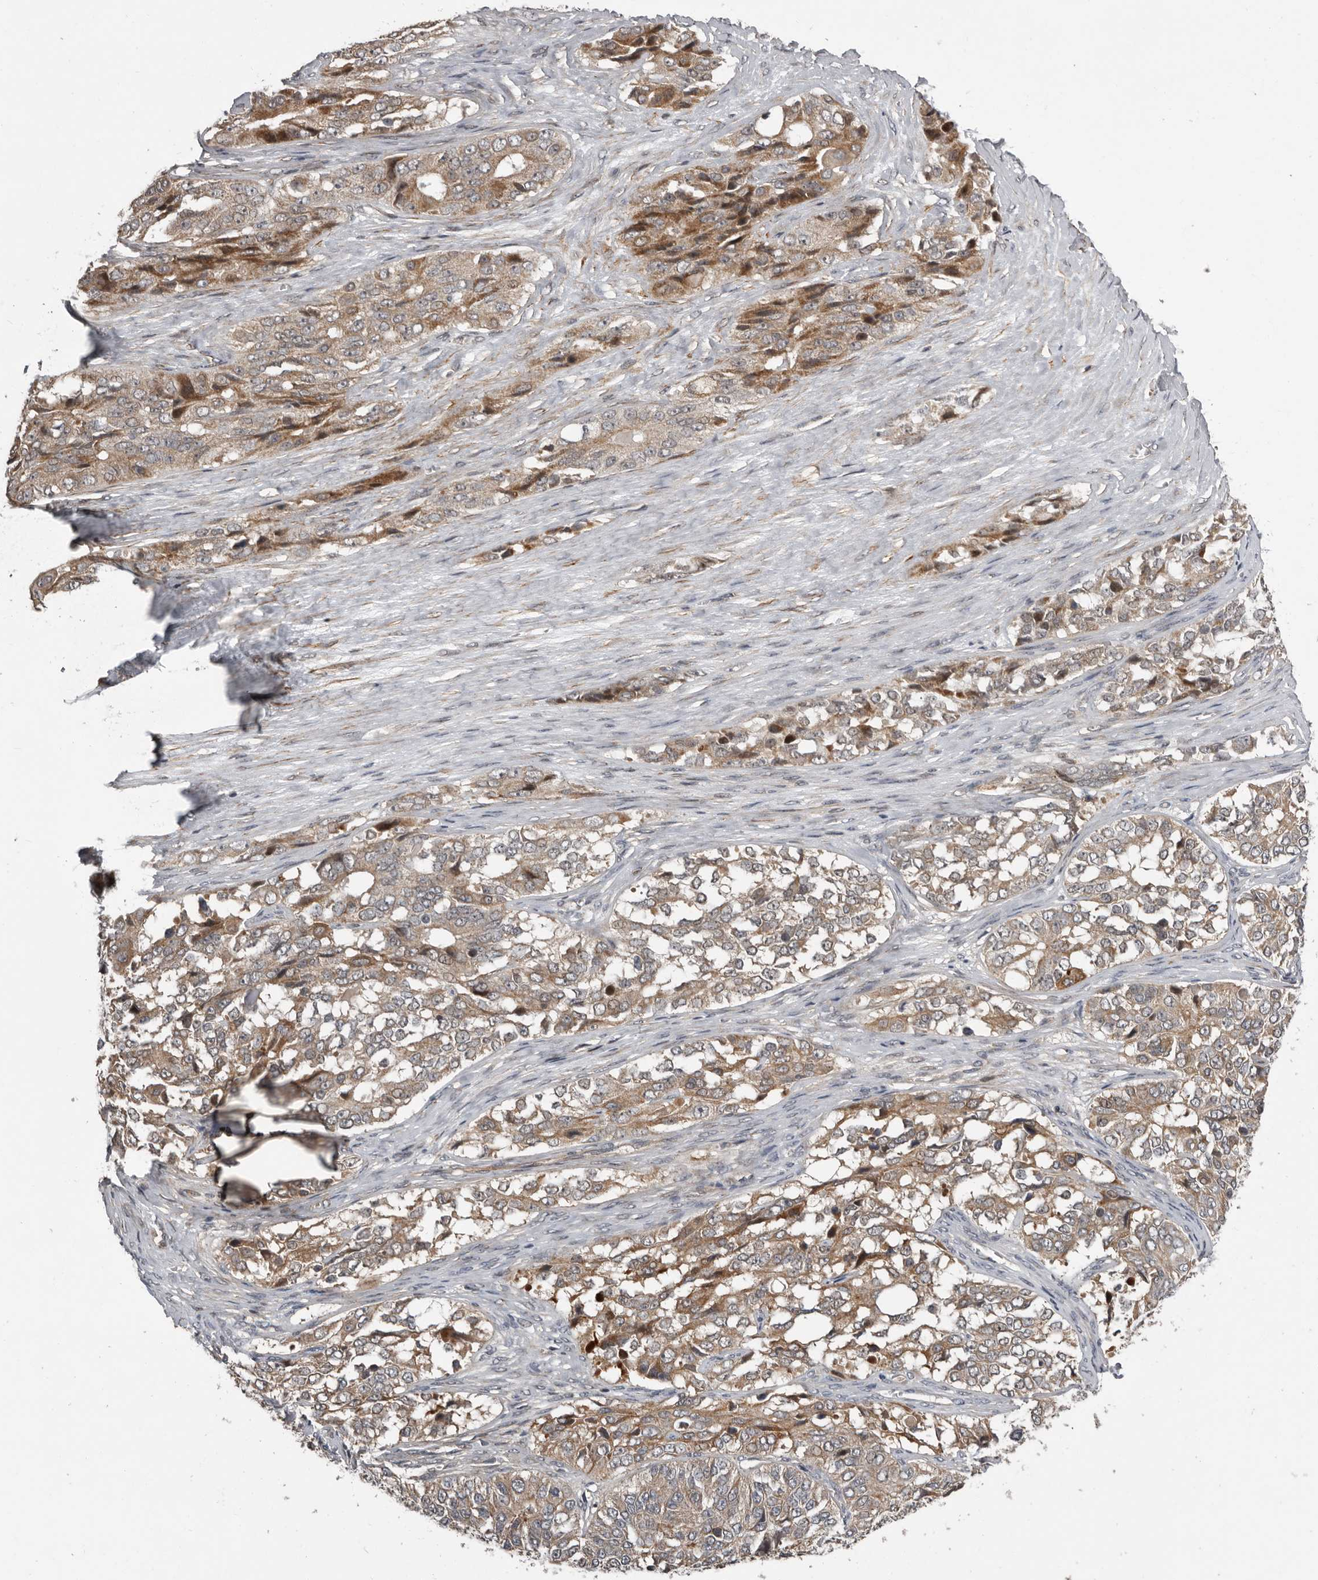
{"staining": {"intensity": "moderate", "quantity": ">75%", "location": "cytoplasmic/membranous"}, "tissue": "ovarian cancer", "cell_type": "Tumor cells", "image_type": "cancer", "snomed": [{"axis": "morphology", "description": "Carcinoma, endometroid"}, {"axis": "topography", "description": "Ovary"}], "caption": "Human ovarian endometroid carcinoma stained with a protein marker shows moderate staining in tumor cells.", "gene": "FGFR4", "patient": {"sex": "female", "age": 51}}